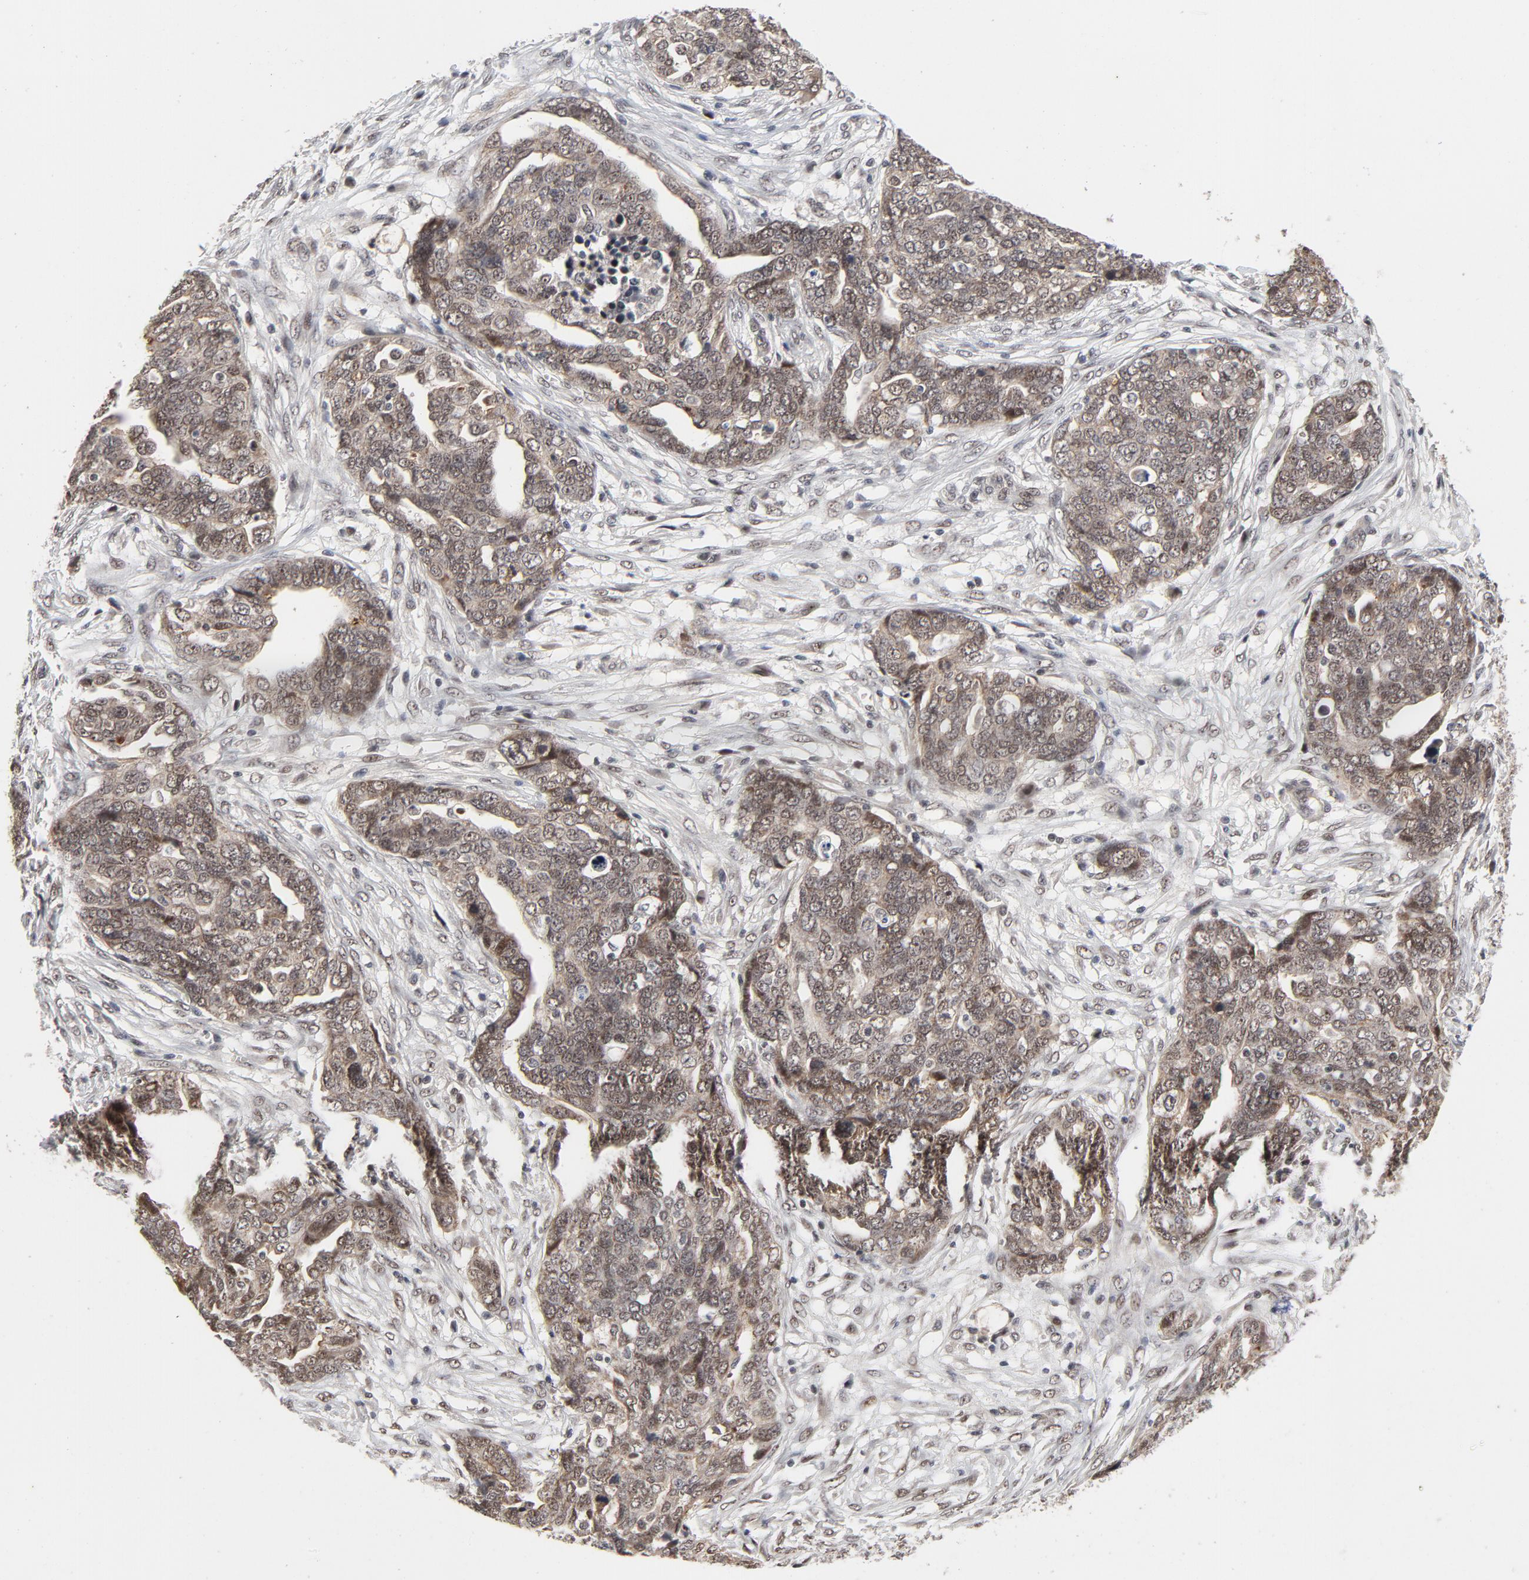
{"staining": {"intensity": "moderate", "quantity": ">75%", "location": "nuclear"}, "tissue": "ovarian cancer", "cell_type": "Tumor cells", "image_type": "cancer", "snomed": [{"axis": "morphology", "description": "Normal tissue, NOS"}, {"axis": "morphology", "description": "Cystadenocarcinoma, serous, NOS"}, {"axis": "topography", "description": "Fallopian tube"}, {"axis": "topography", "description": "Ovary"}], "caption": "Ovarian cancer tissue shows moderate nuclear staining in approximately >75% of tumor cells, visualized by immunohistochemistry.", "gene": "ZKSCAN8", "patient": {"sex": "female", "age": 56}}